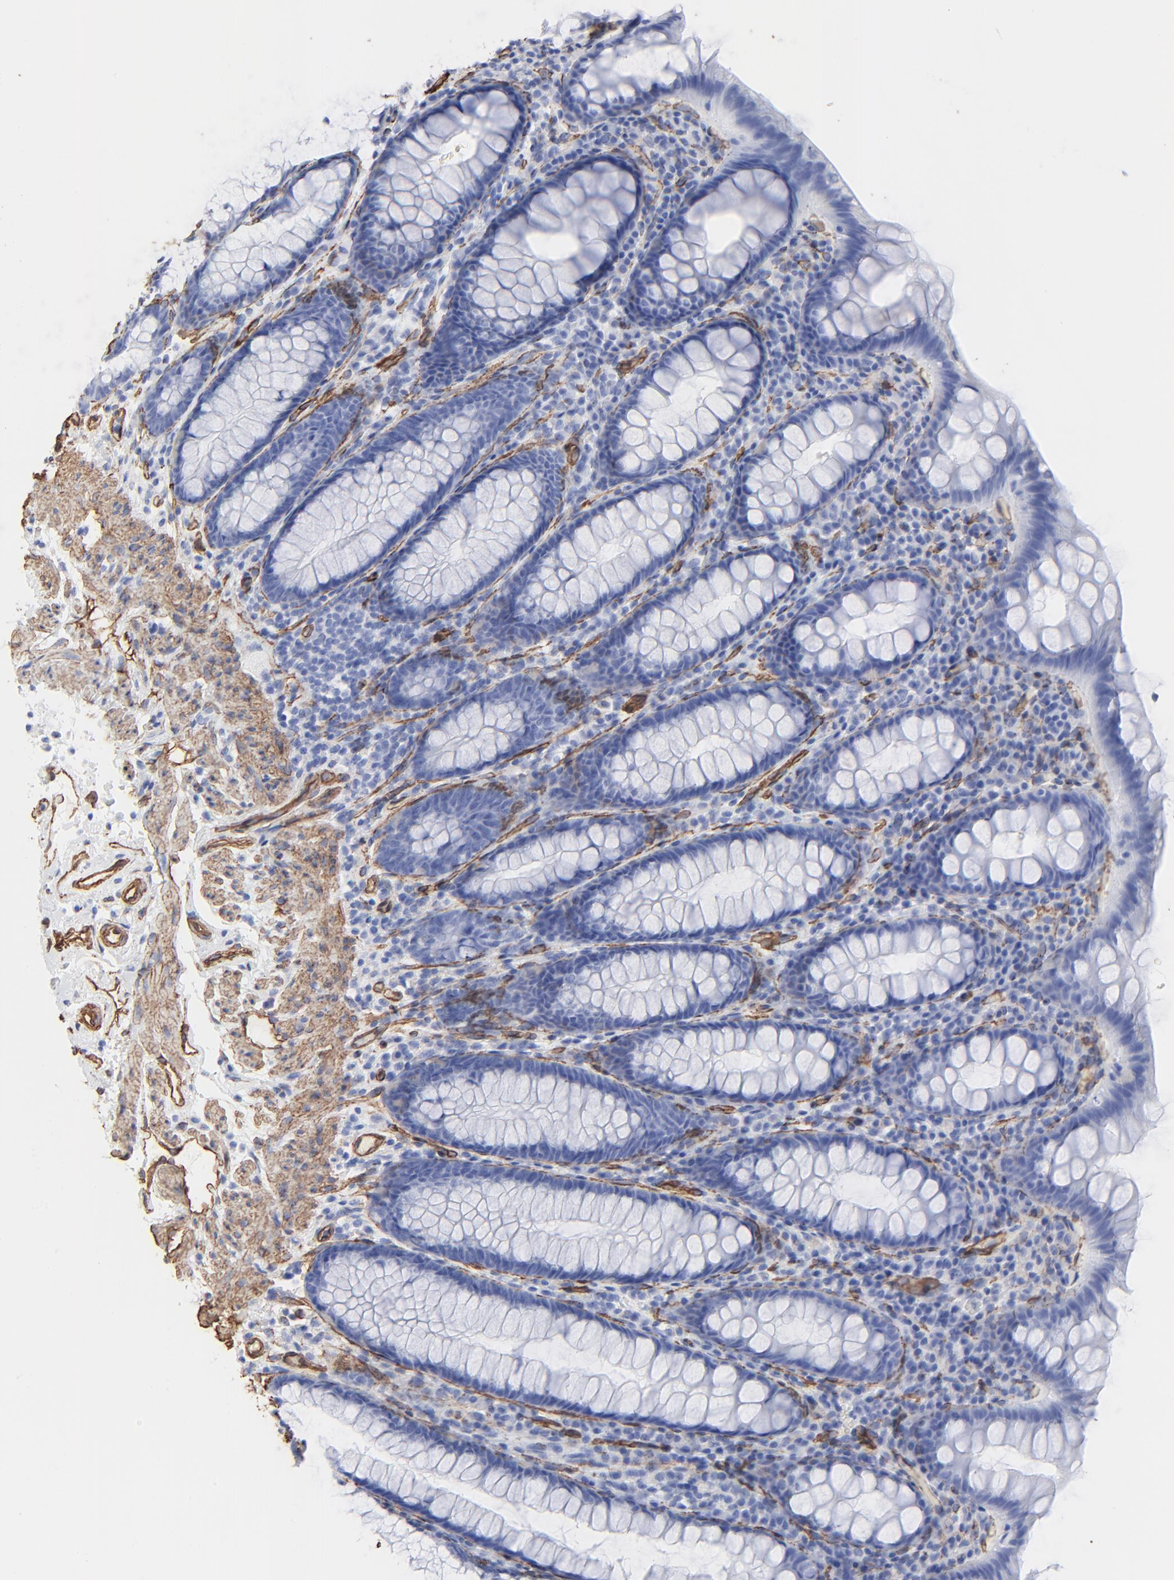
{"staining": {"intensity": "negative", "quantity": "none", "location": "none"}, "tissue": "rectum", "cell_type": "Glandular cells", "image_type": "normal", "snomed": [{"axis": "morphology", "description": "Normal tissue, NOS"}, {"axis": "topography", "description": "Rectum"}], "caption": "The image demonstrates no staining of glandular cells in unremarkable rectum.", "gene": "CAV1", "patient": {"sex": "male", "age": 92}}